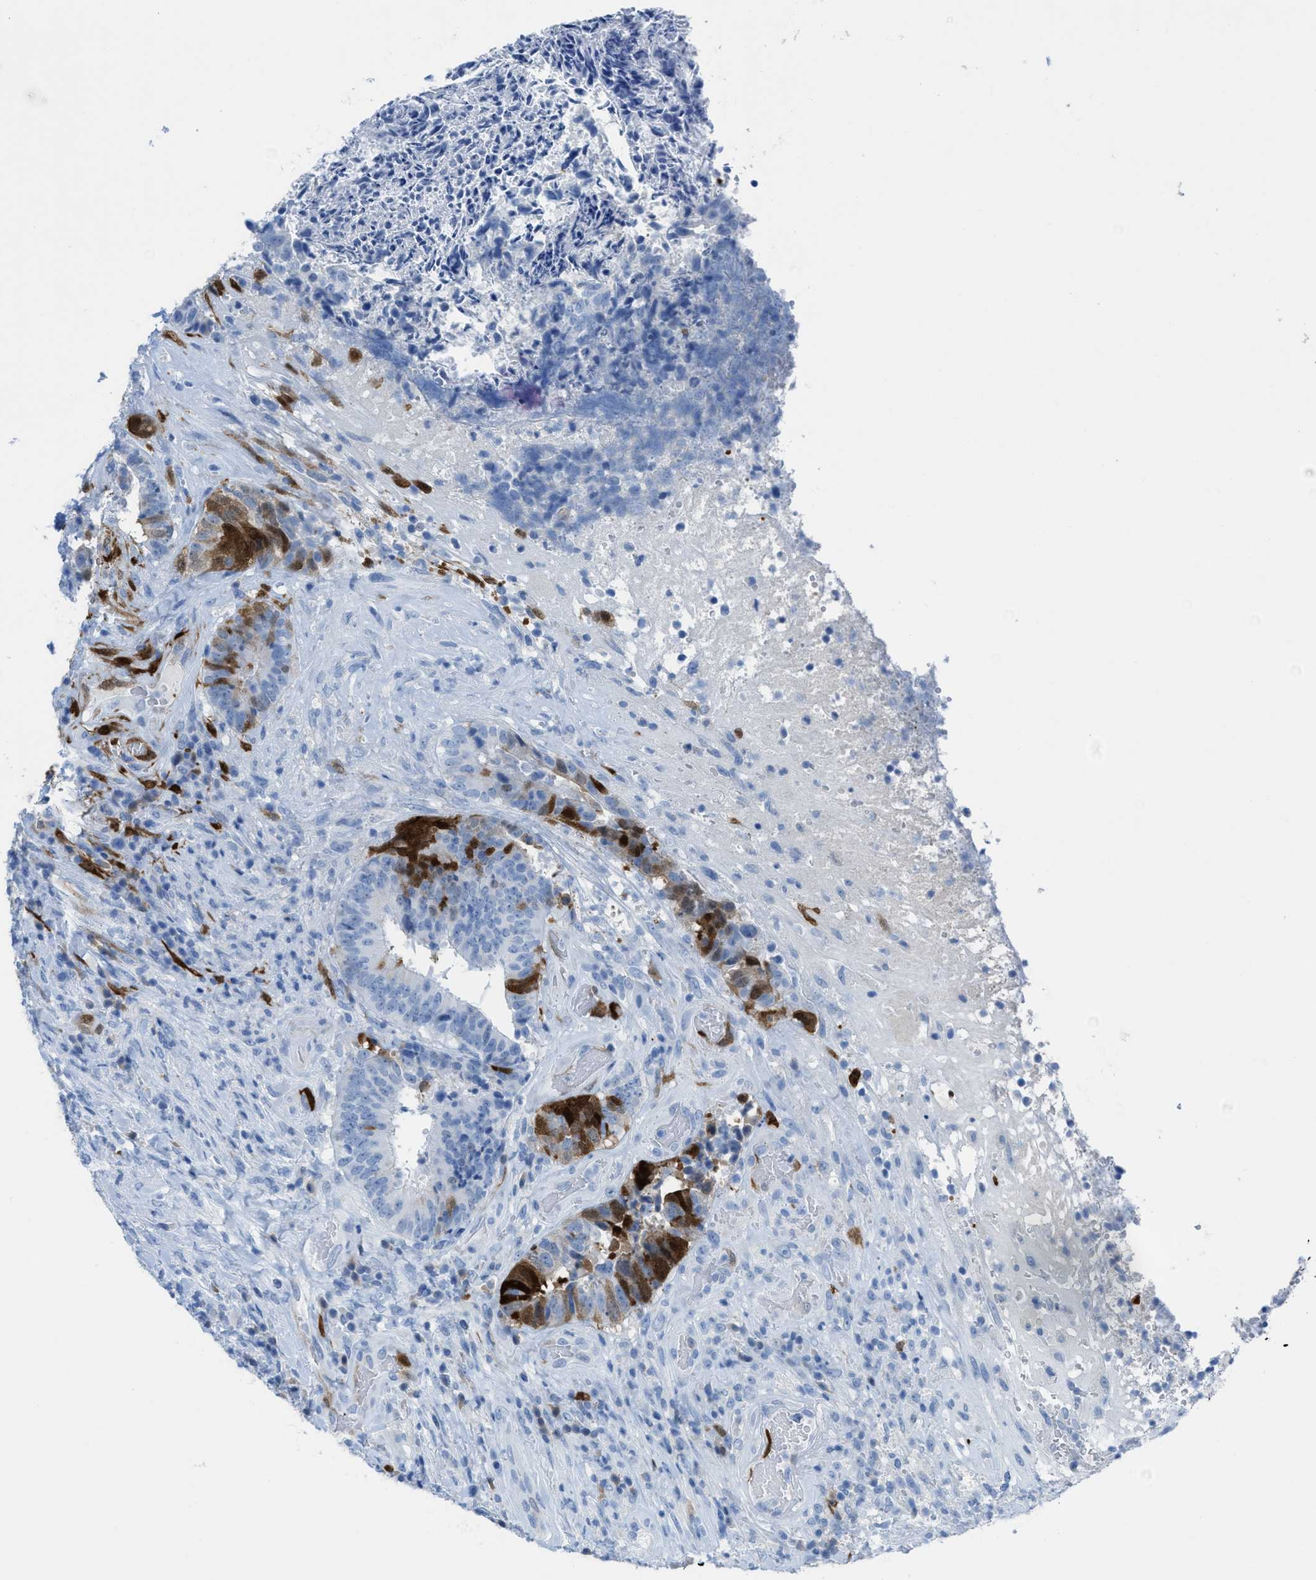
{"staining": {"intensity": "strong", "quantity": "<25%", "location": "cytoplasmic/membranous"}, "tissue": "colorectal cancer", "cell_type": "Tumor cells", "image_type": "cancer", "snomed": [{"axis": "morphology", "description": "Adenocarcinoma, NOS"}, {"axis": "topography", "description": "Rectum"}], "caption": "Strong cytoplasmic/membranous positivity for a protein is present in approximately <25% of tumor cells of colorectal adenocarcinoma using immunohistochemistry.", "gene": "CDKN2A", "patient": {"sex": "male", "age": 72}}